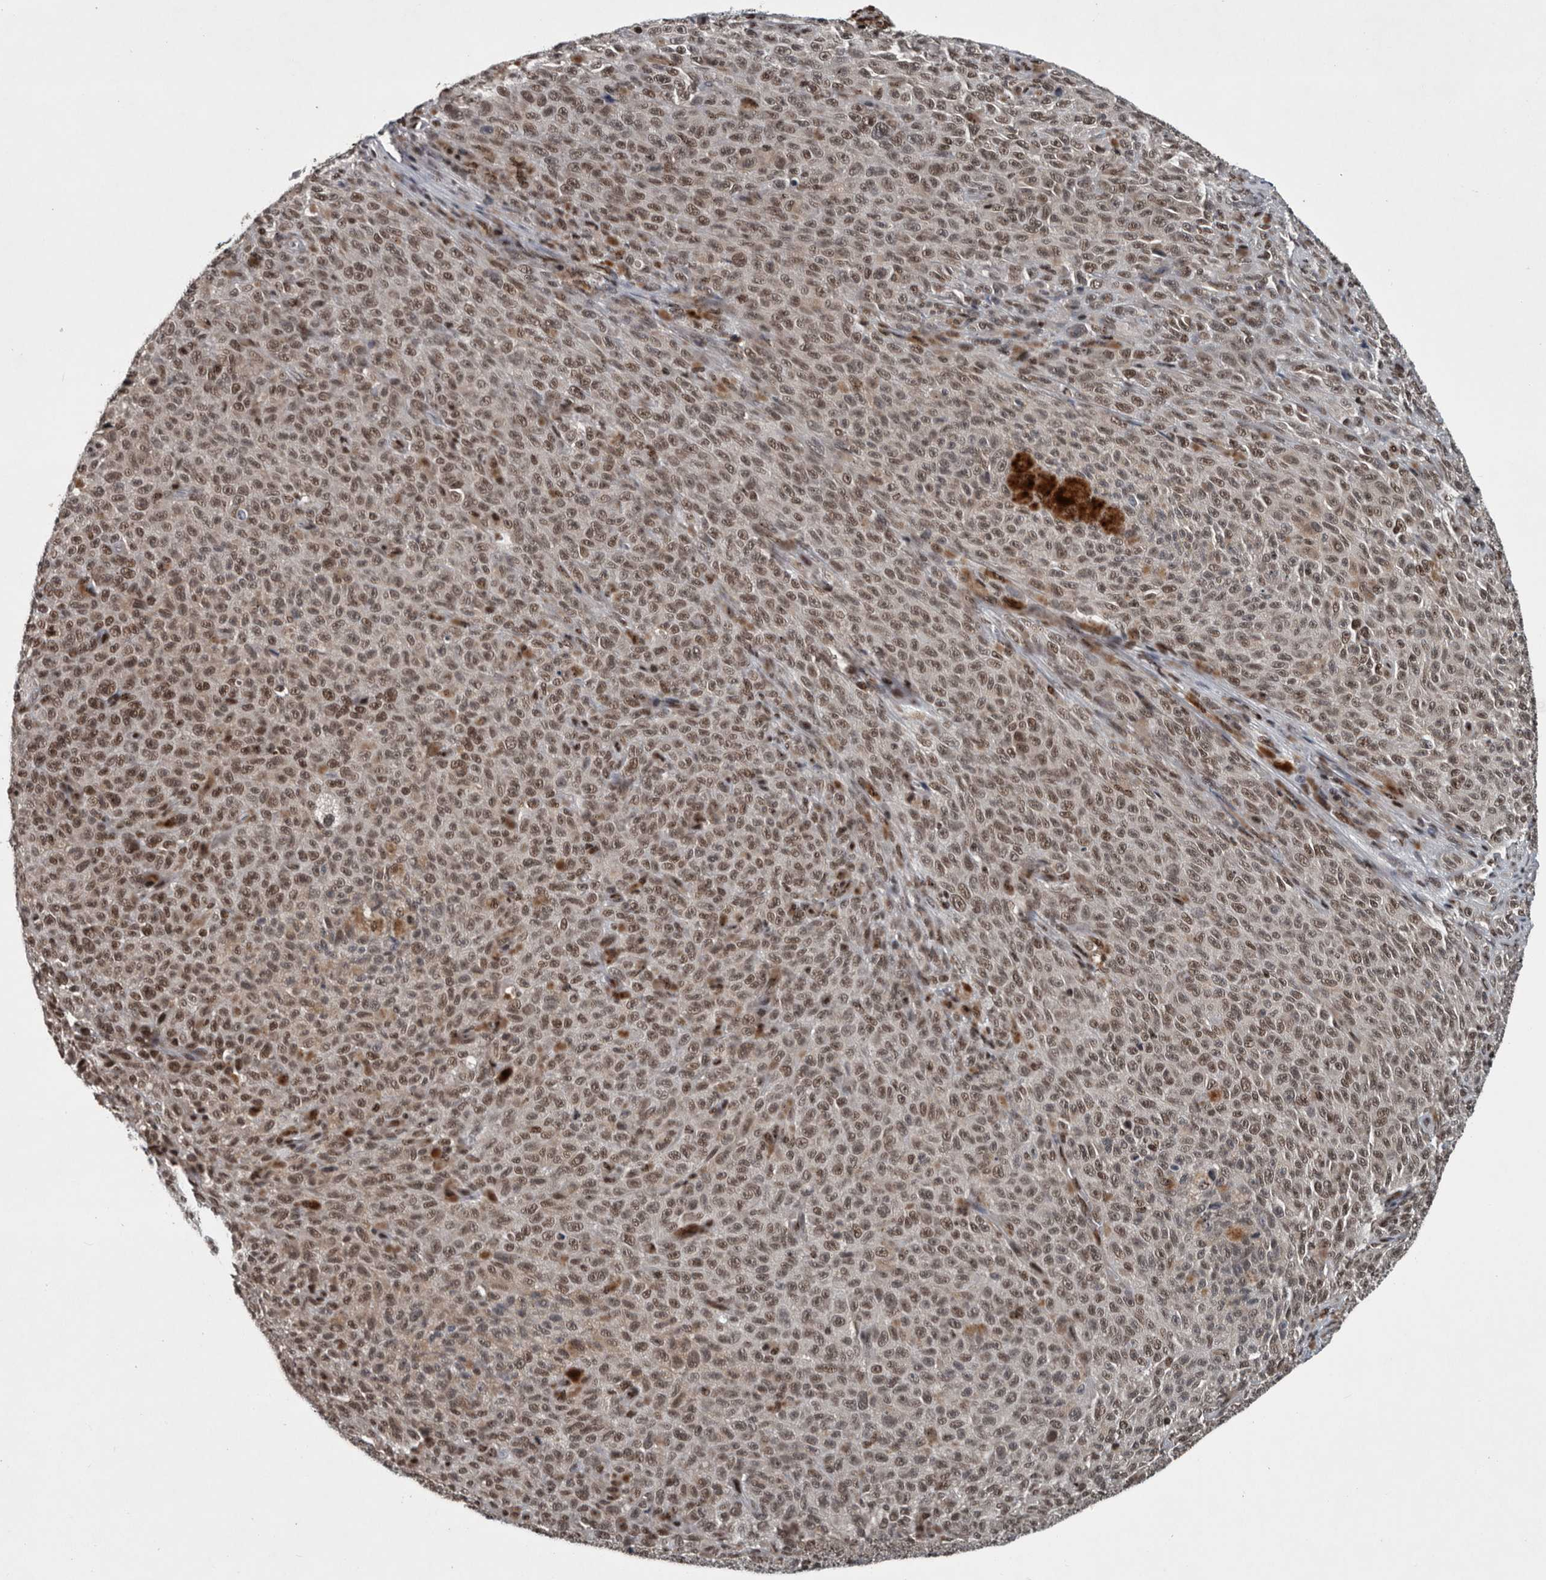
{"staining": {"intensity": "weak", "quantity": ">75%", "location": "nuclear"}, "tissue": "melanoma", "cell_type": "Tumor cells", "image_type": "cancer", "snomed": [{"axis": "morphology", "description": "Malignant melanoma, NOS"}, {"axis": "topography", "description": "Skin"}], "caption": "Melanoma was stained to show a protein in brown. There is low levels of weak nuclear positivity in about >75% of tumor cells.", "gene": "SENP7", "patient": {"sex": "female", "age": 82}}